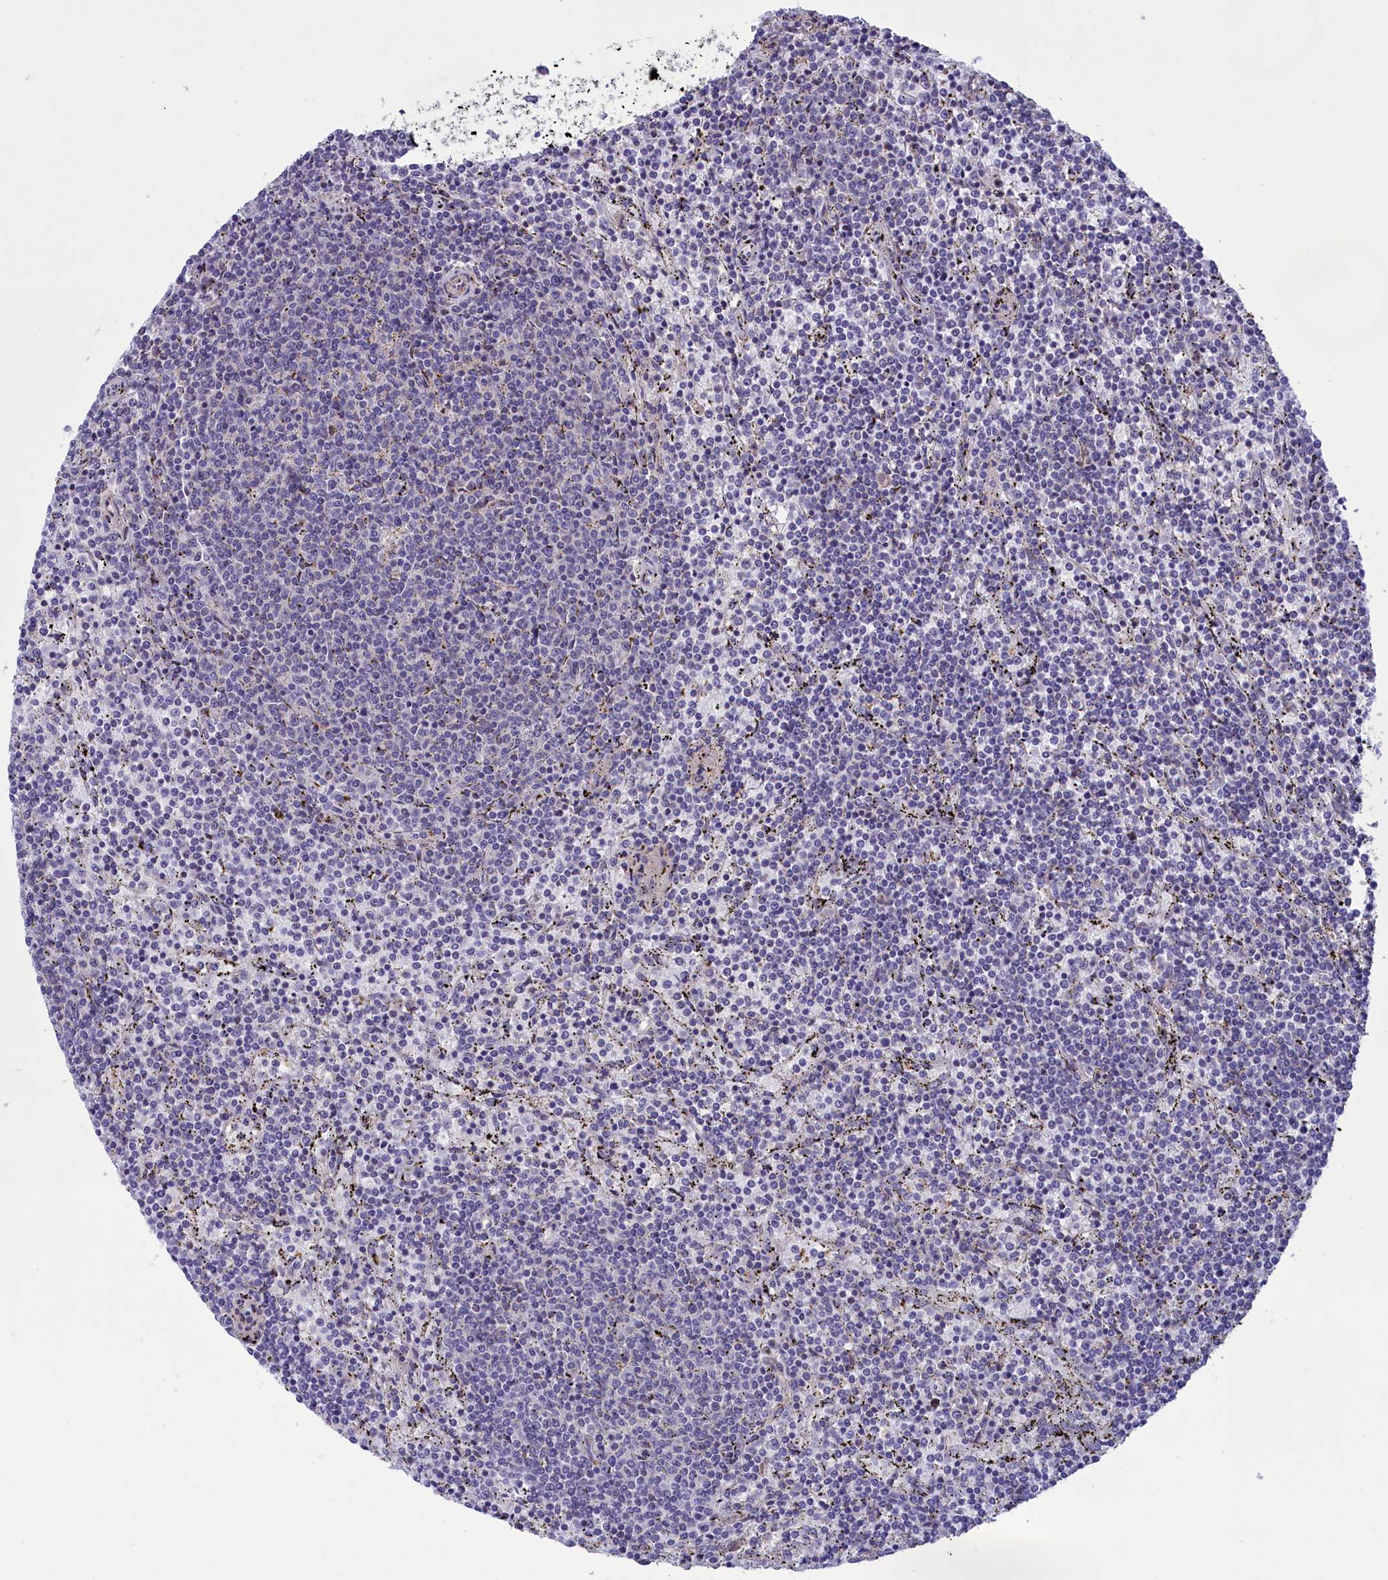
{"staining": {"intensity": "negative", "quantity": "none", "location": "none"}, "tissue": "lymphoma", "cell_type": "Tumor cells", "image_type": "cancer", "snomed": [{"axis": "morphology", "description": "Malignant lymphoma, non-Hodgkin's type, Low grade"}, {"axis": "topography", "description": "Spleen"}], "caption": "Immunohistochemical staining of human lymphoma shows no significant positivity in tumor cells.", "gene": "CORO2A", "patient": {"sex": "female", "age": 50}}